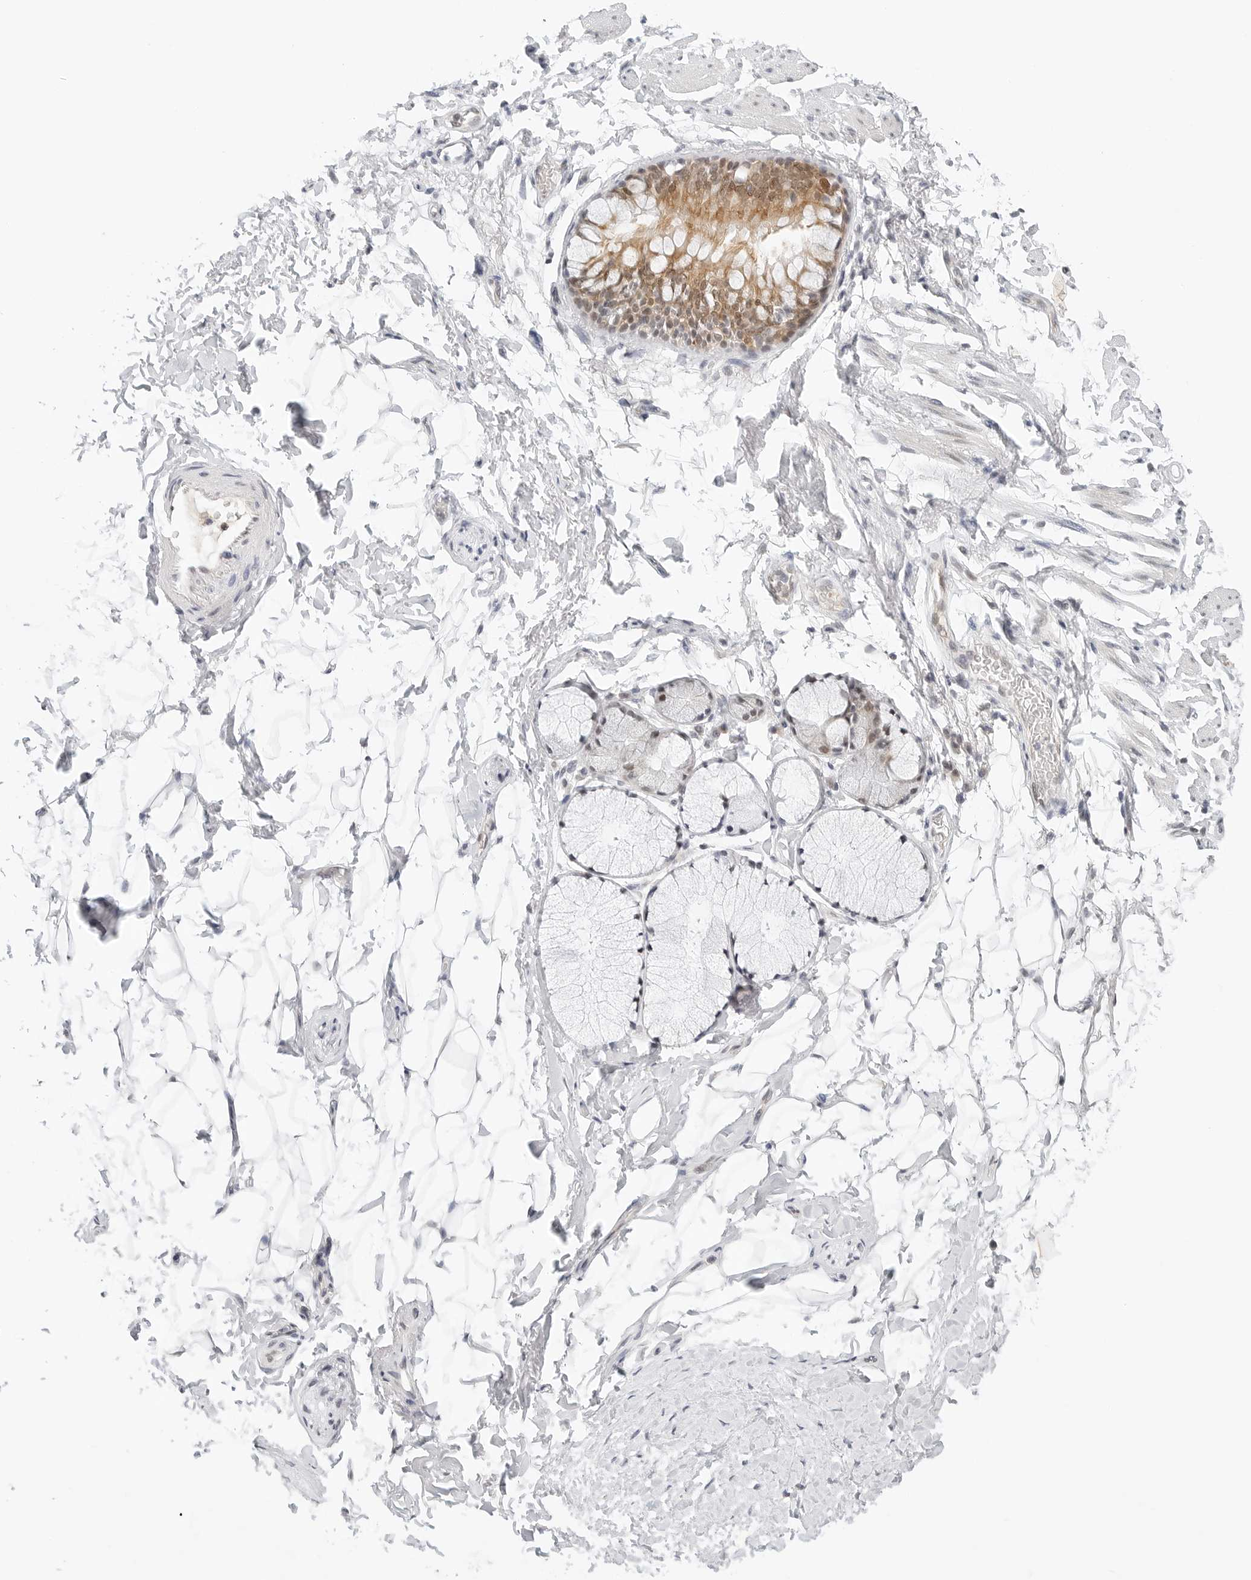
{"staining": {"intensity": "negative", "quantity": "none", "location": "none"}, "tissue": "adipose tissue", "cell_type": "Adipocytes", "image_type": "normal", "snomed": [{"axis": "morphology", "description": "Normal tissue, NOS"}, {"axis": "topography", "description": "Cartilage tissue"}, {"axis": "topography", "description": "Bronchus"}], "caption": "IHC histopathology image of normal adipose tissue: adipose tissue stained with DAB (3,3'-diaminobenzidine) displays no significant protein staining in adipocytes.", "gene": "TSEN2", "patient": {"sex": "female", "age": 73}}